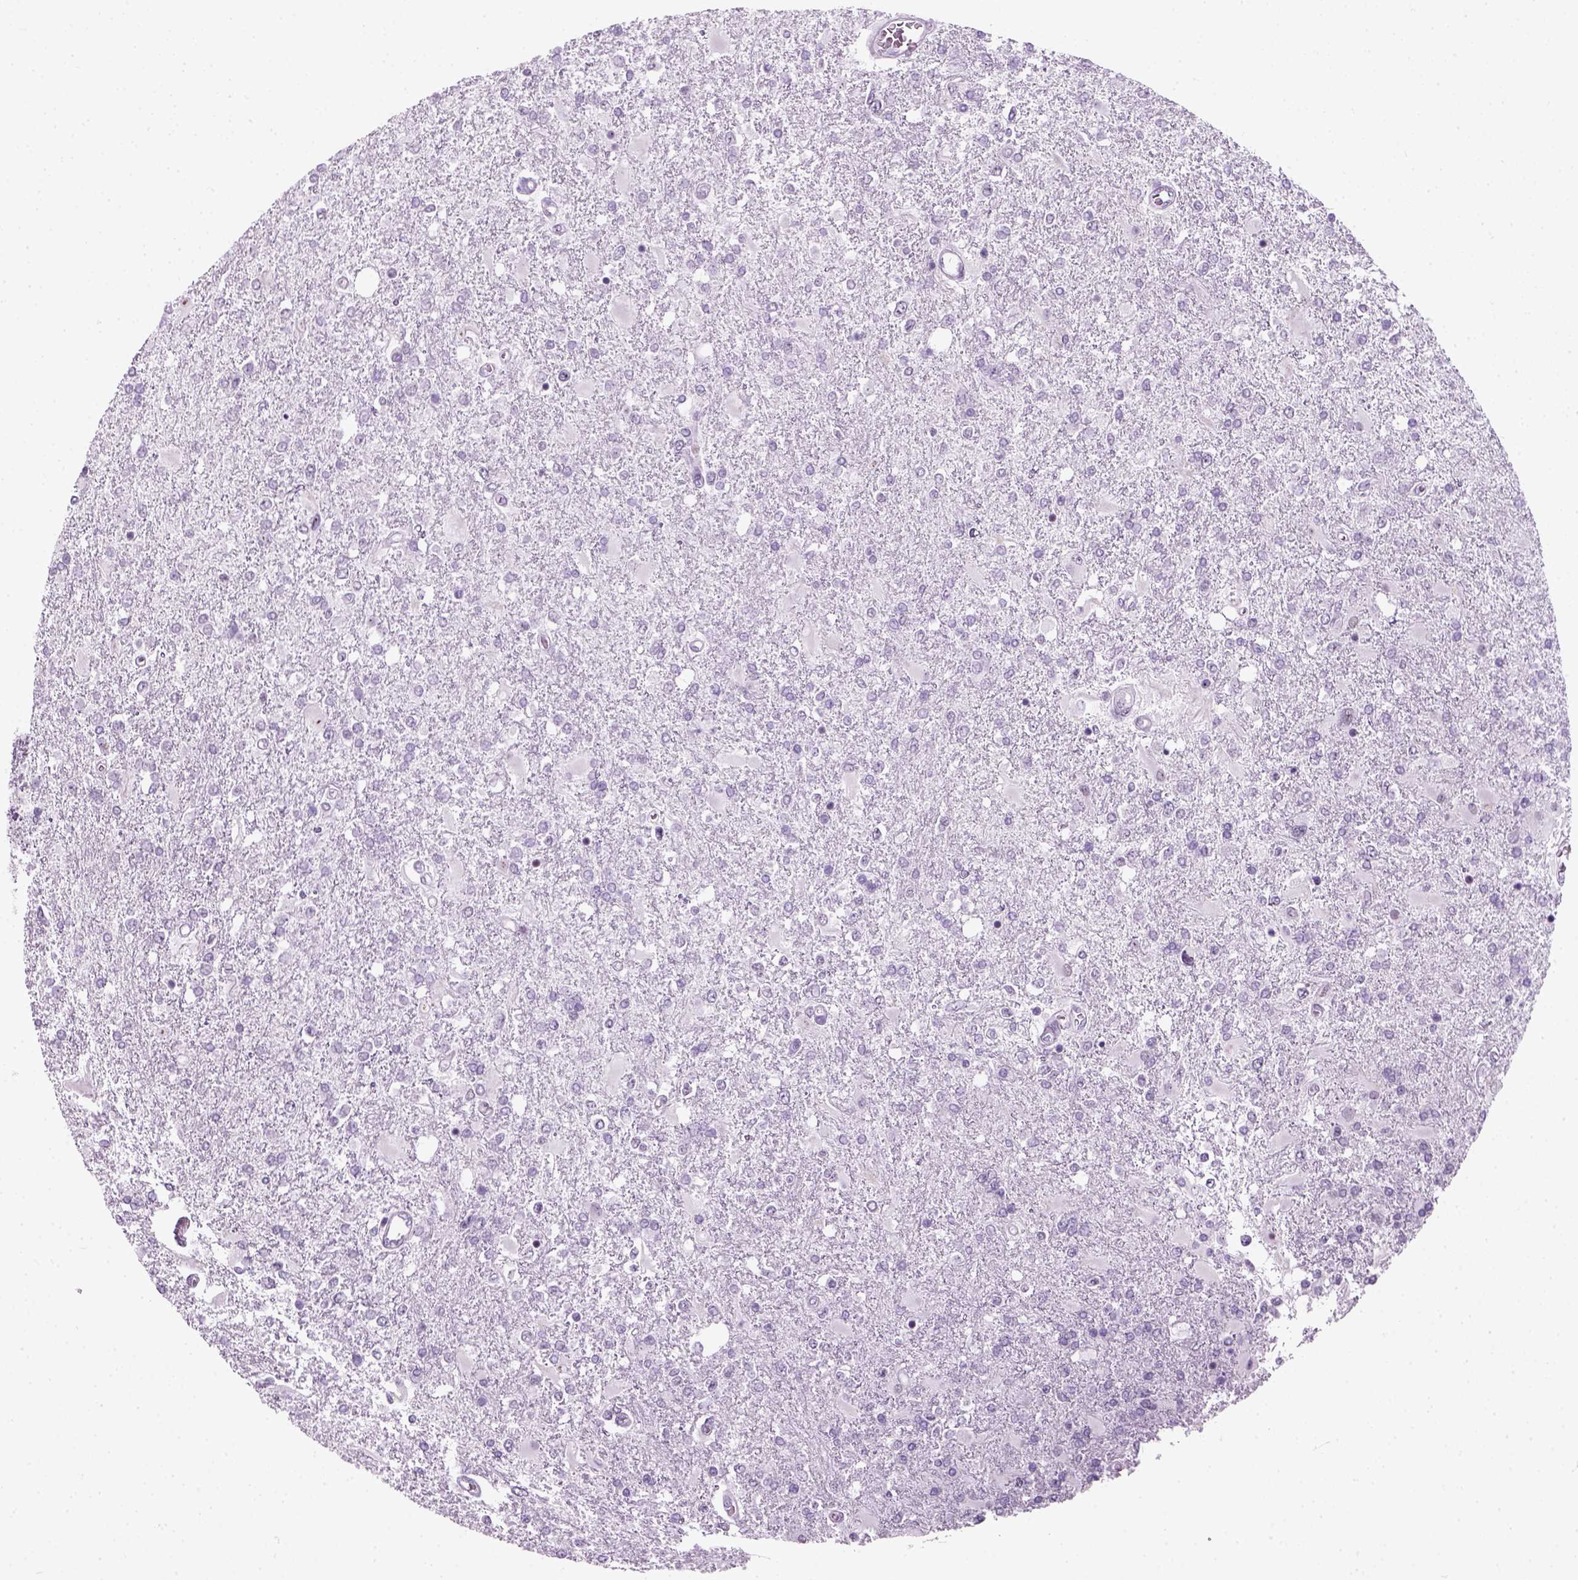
{"staining": {"intensity": "negative", "quantity": "none", "location": "none"}, "tissue": "glioma", "cell_type": "Tumor cells", "image_type": "cancer", "snomed": [{"axis": "morphology", "description": "Glioma, malignant, High grade"}, {"axis": "topography", "description": "Cerebral cortex"}], "caption": "This is a photomicrograph of IHC staining of malignant high-grade glioma, which shows no expression in tumor cells.", "gene": "ZNF865", "patient": {"sex": "male", "age": 79}}